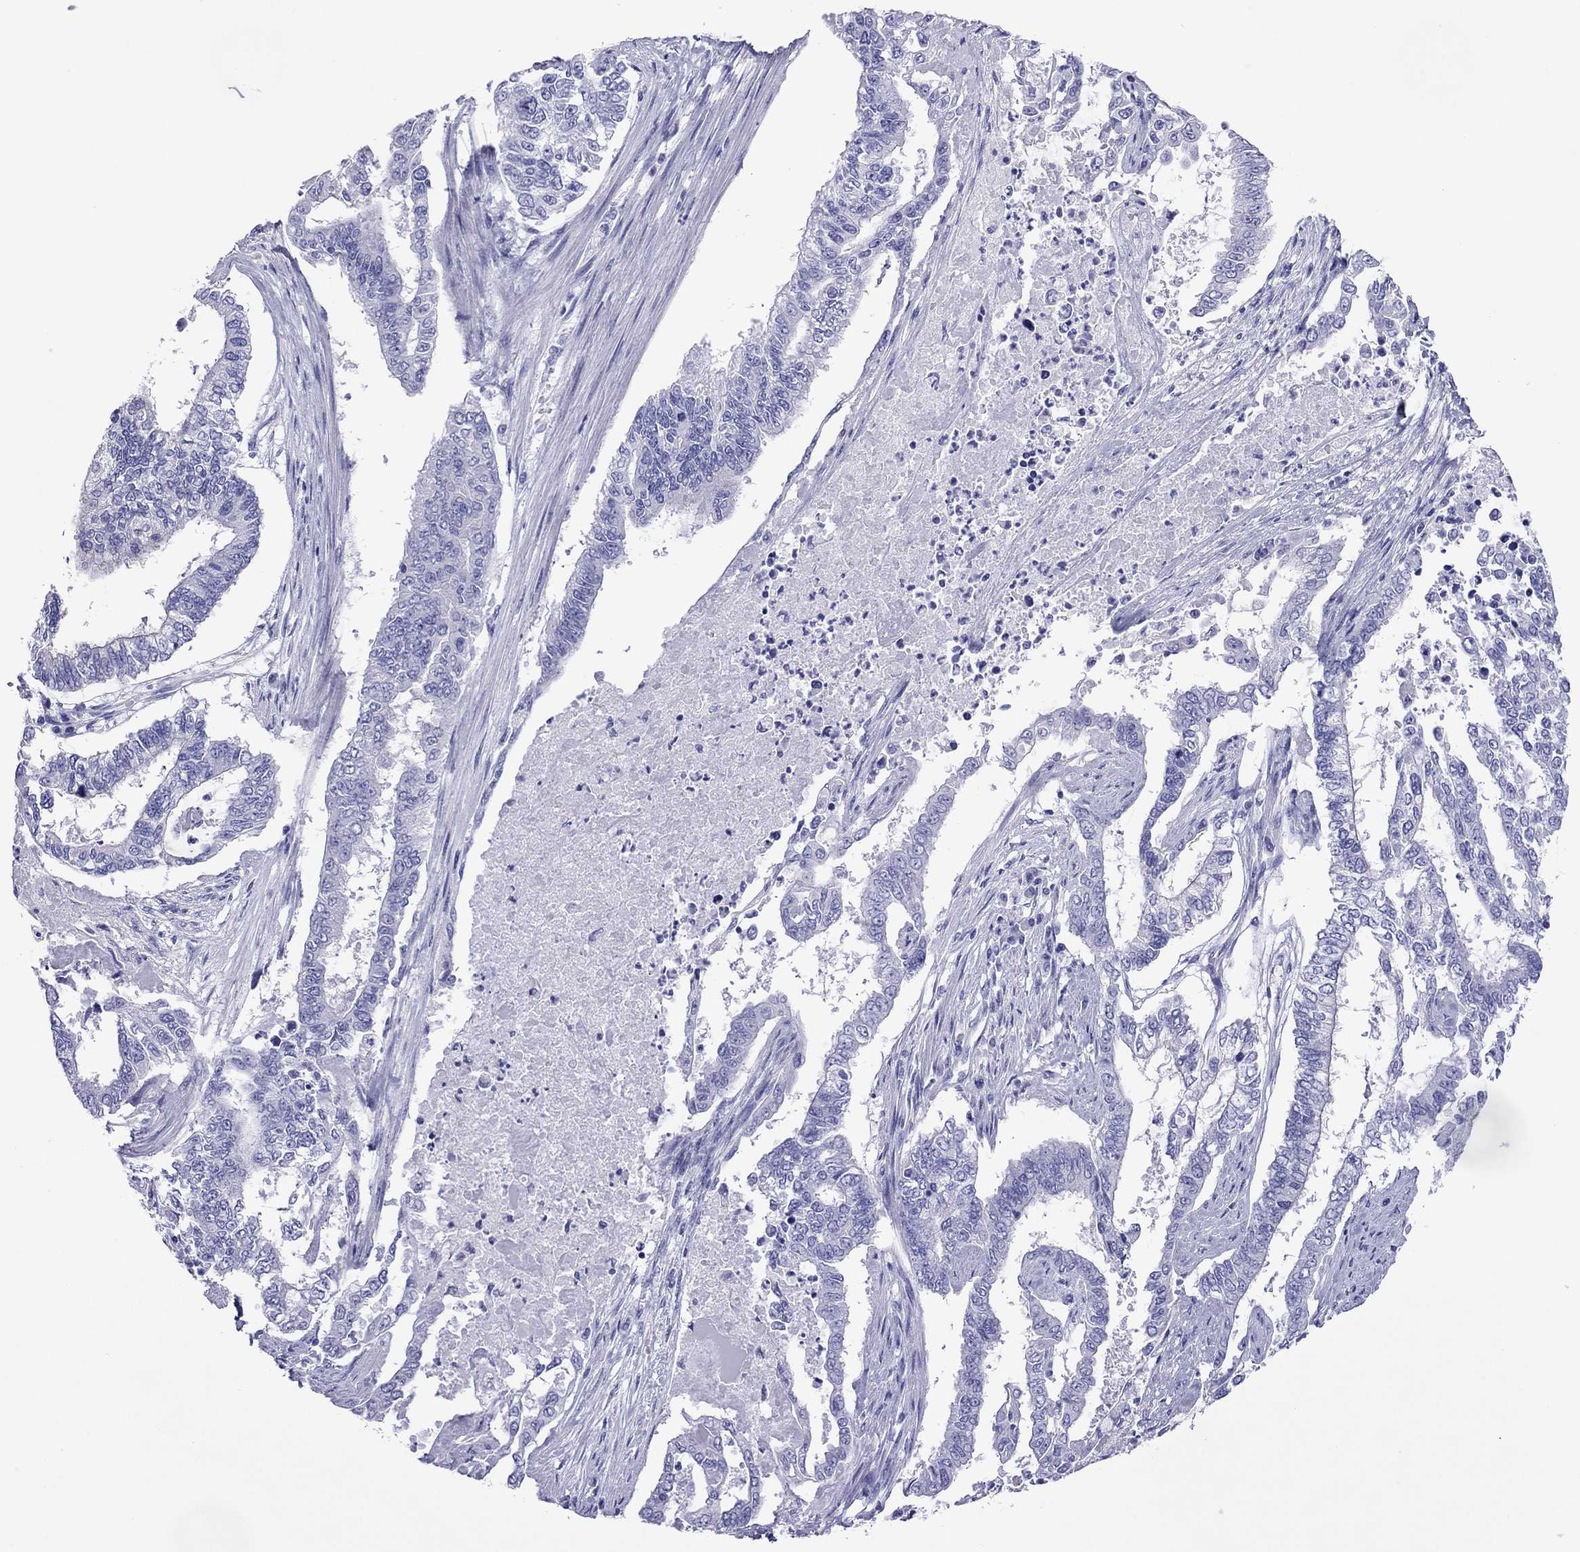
{"staining": {"intensity": "negative", "quantity": "none", "location": "none"}, "tissue": "endometrial cancer", "cell_type": "Tumor cells", "image_type": "cancer", "snomed": [{"axis": "morphology", "description": "Adenocarcinoma, NOS"}, {"axis": "topography", "description": "Uterus"}], "caption": "Tumor cells are negative for brown protein staining in endometrial adenocarcinoma.", "gene": "PCDHA6", "patient": {"sex": "female", "age": 59}}